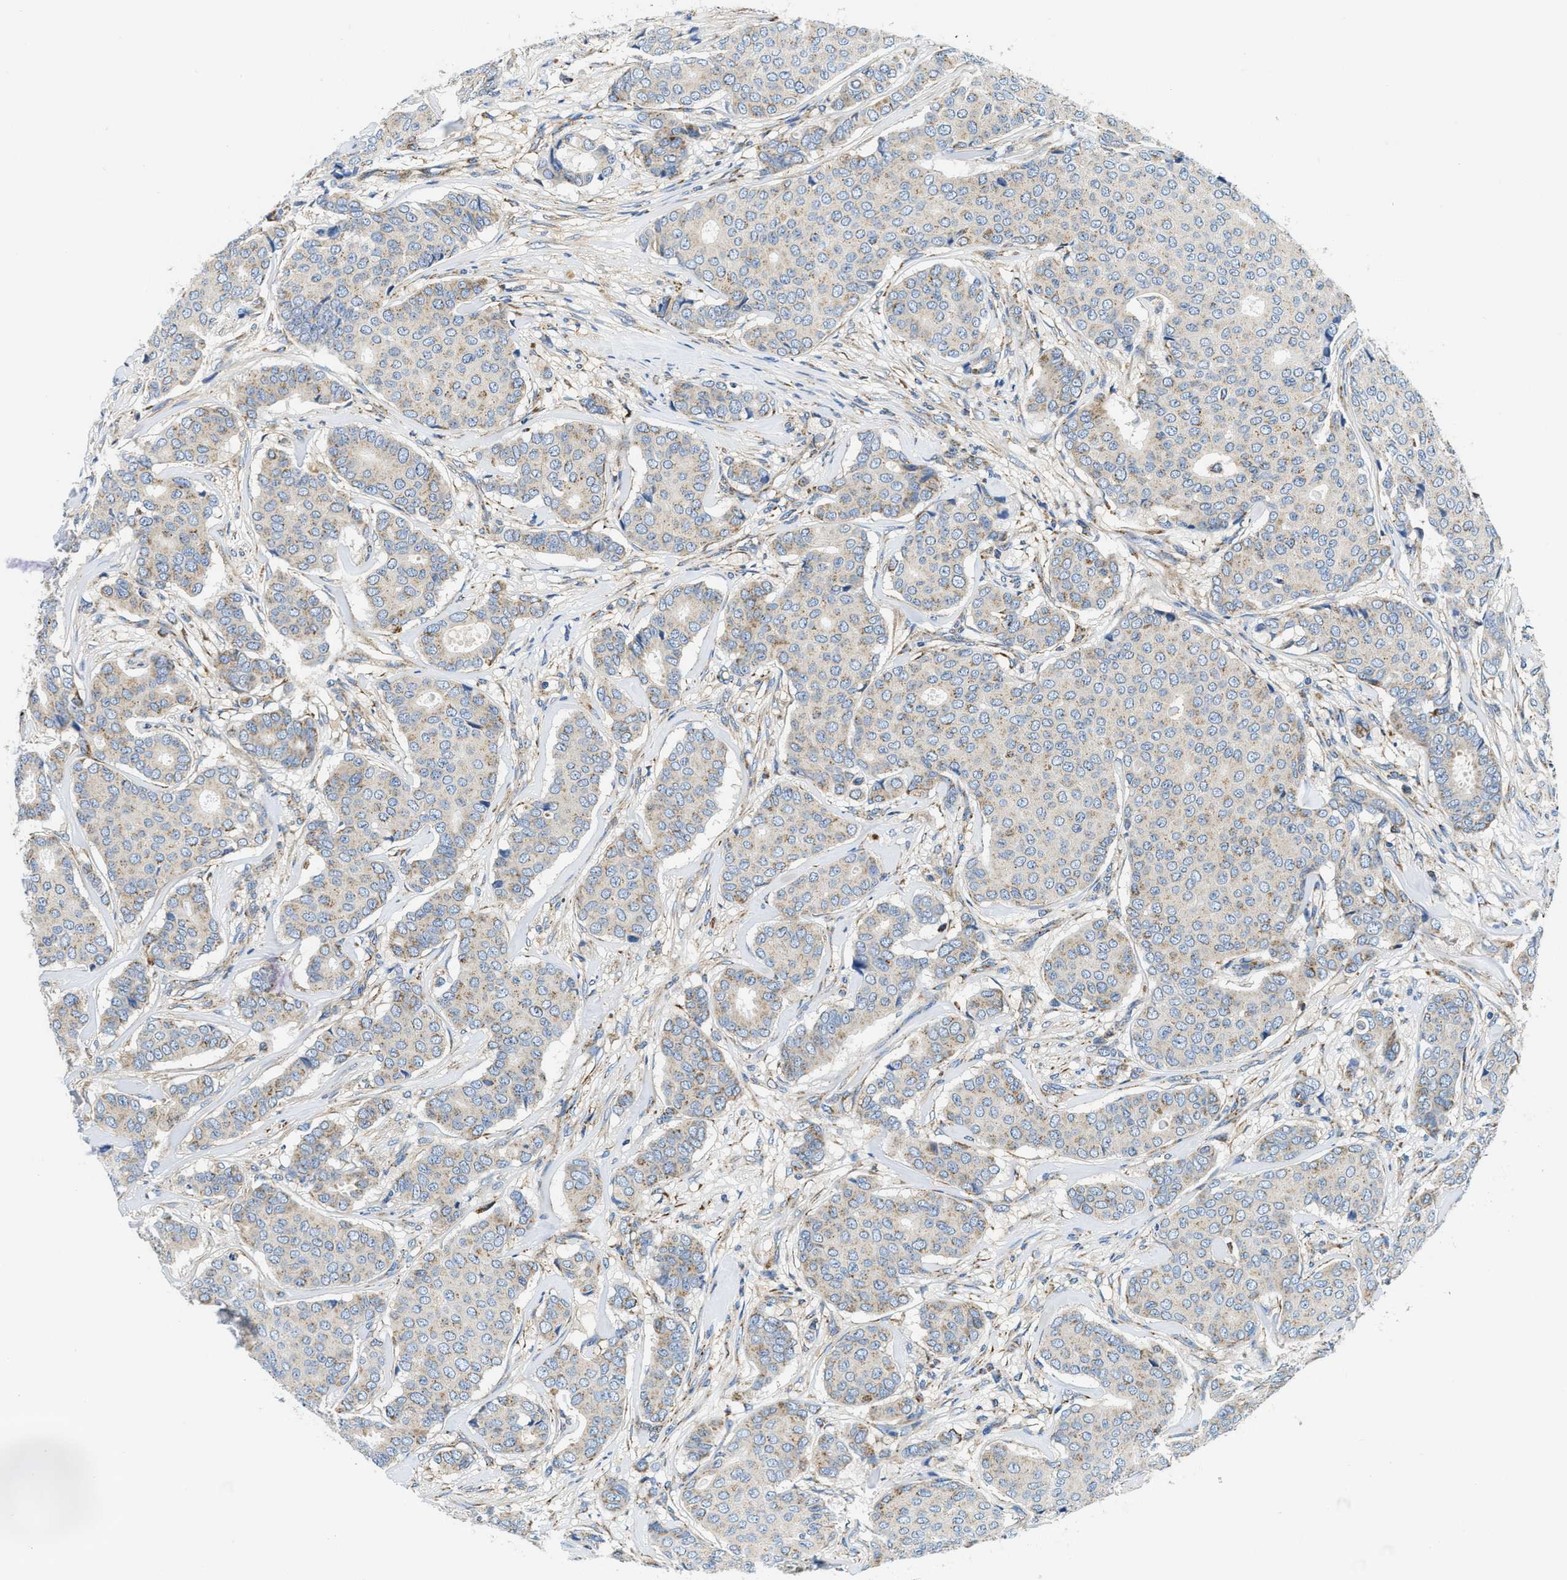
{"staining": {"intensity": "moderate", "quantity": "<25%", "location": "cytoplasmic/membranous"}, "tissue": "breast cancer", "cell_type": "Tumor cells", "image_type": "cancer", "snomed": [{"axis": "morphology", "description": "Duct carcinoma"}, {"axis": "topography", "description": "Breast"}], "caption": "A high-resolution image shows immunohistochemistry staining of breast cancer (intraductal carcinoma), which exhibits moderate cytoplasmic/membranous positivity in approximately <25% of tumor cells.", "gene": "SAMD4B", "patient": {"sex": "female", "age": 75}}